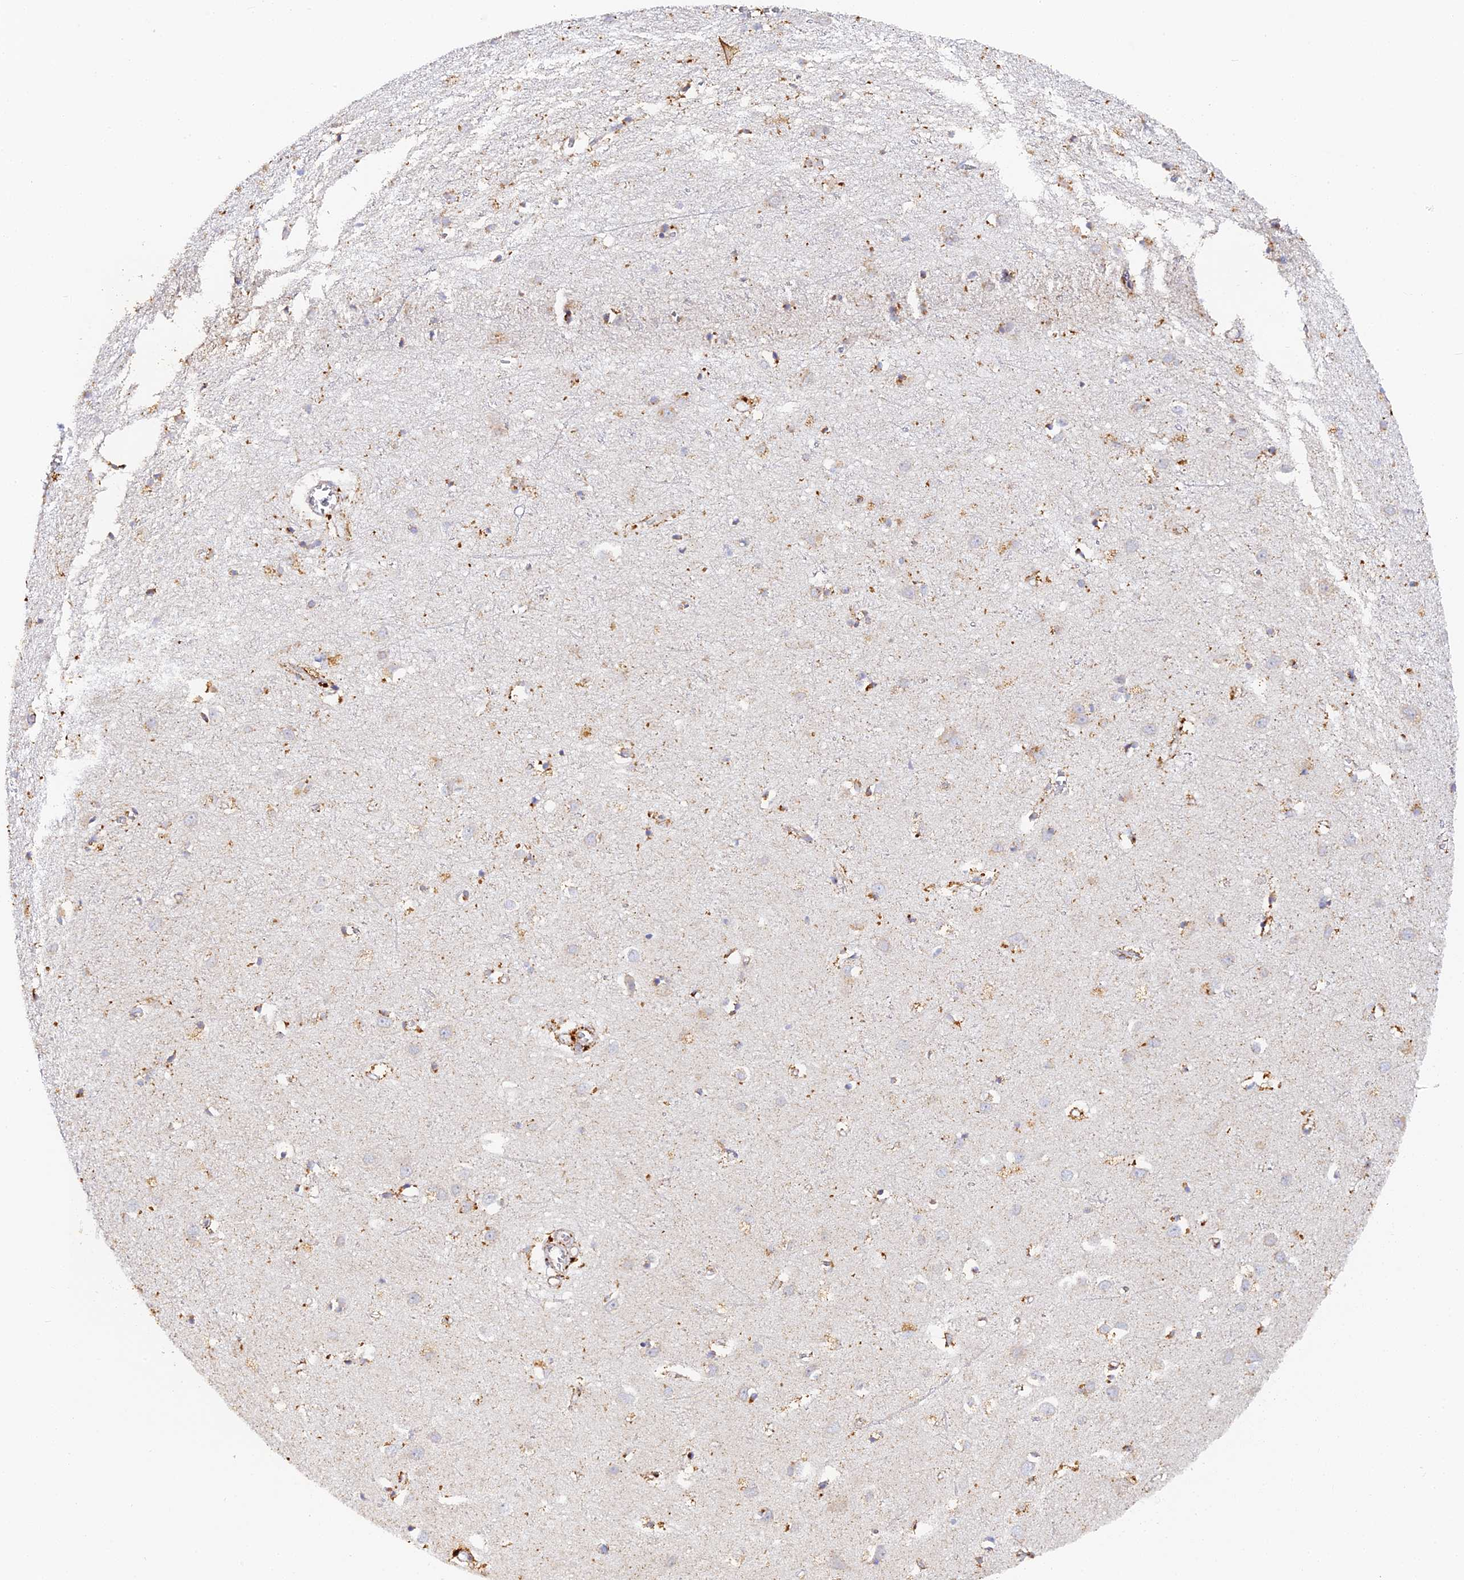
{"staining": {"intensity": "negative", "quantity": "none", "location": "none"}, "tissue": "cerebral cortex", "cell_type": "Endothelial cells", "image_type": "normal", "snomed": [{"axis": "morphology", "description": "Normal tissue, NOS"}, {"axis": "topography", "description": "Cerebral cortex"}], "caption": "High power microscopy image of an immunohistochemistry (IHC) histopathology image of benign cerebral cortex, revealing no significant positivity in endothelial cells. Nuclei are stained in blue.", "gene": "DONSON", "patient": {"sex": "female", "age": 64}}